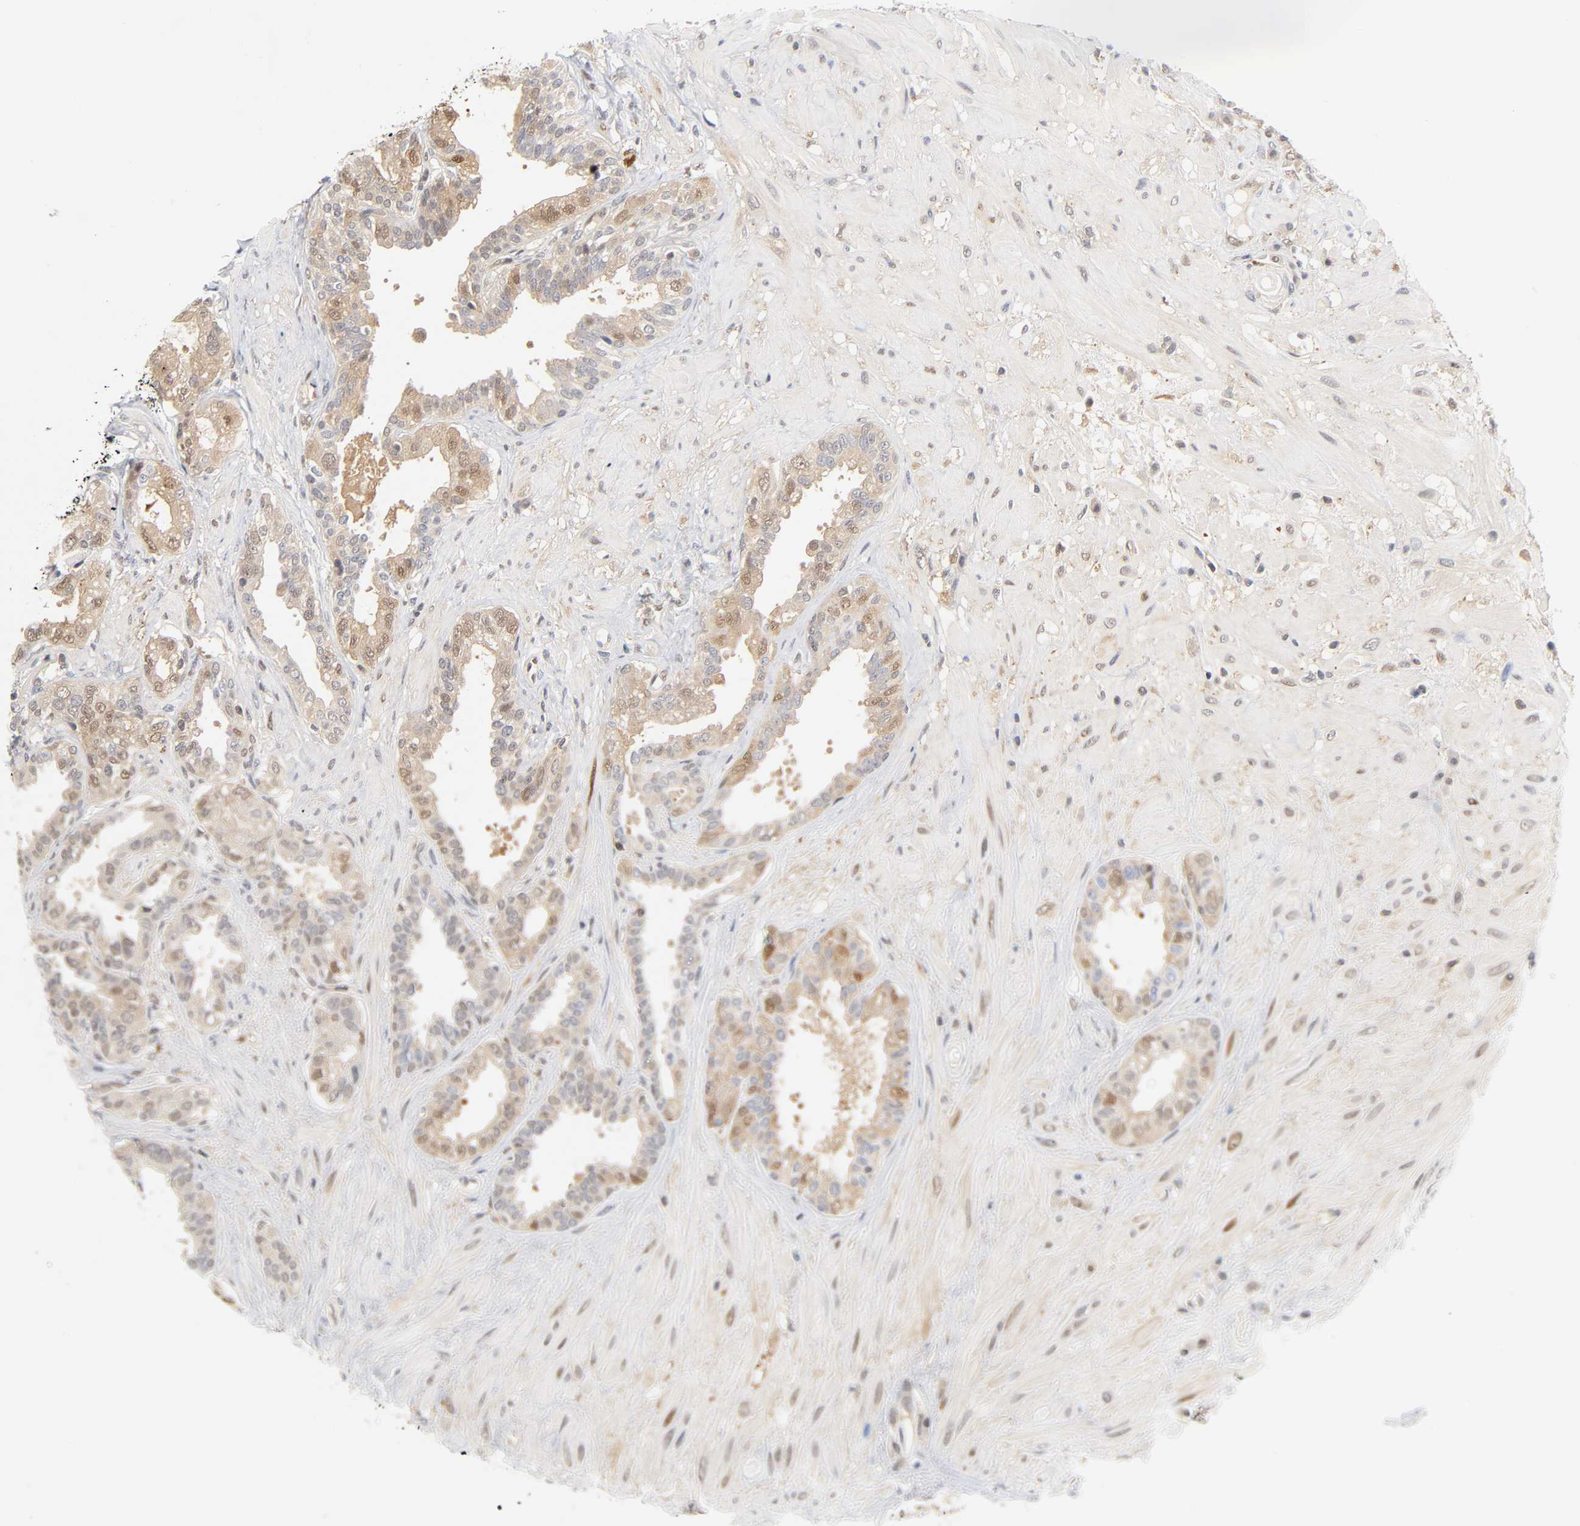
{"staining": {"intensity": "moderate", "quantity": "25%-75%", "location": "cytoplasmic/membranous"}, "tissue": "seminal vesicle", "cell_type": "Glandular cells", "image_type": "normal", "snomed": [{"axis": "morphology", "description": "Normal tissue, NOS"}, {"axis": "topography", "description": "Seminal veicle"}], "caption": "Glandular cells show medium levels of moderate cytoplasmic/membranous positivity in about 25%-75% of cells in benign human seminal vesicle. Ihc stains the protein of interest in brown and the nuclei are stained blue.", "gene": "DFFB", "patient": {"sex": "male", "age": 61}}